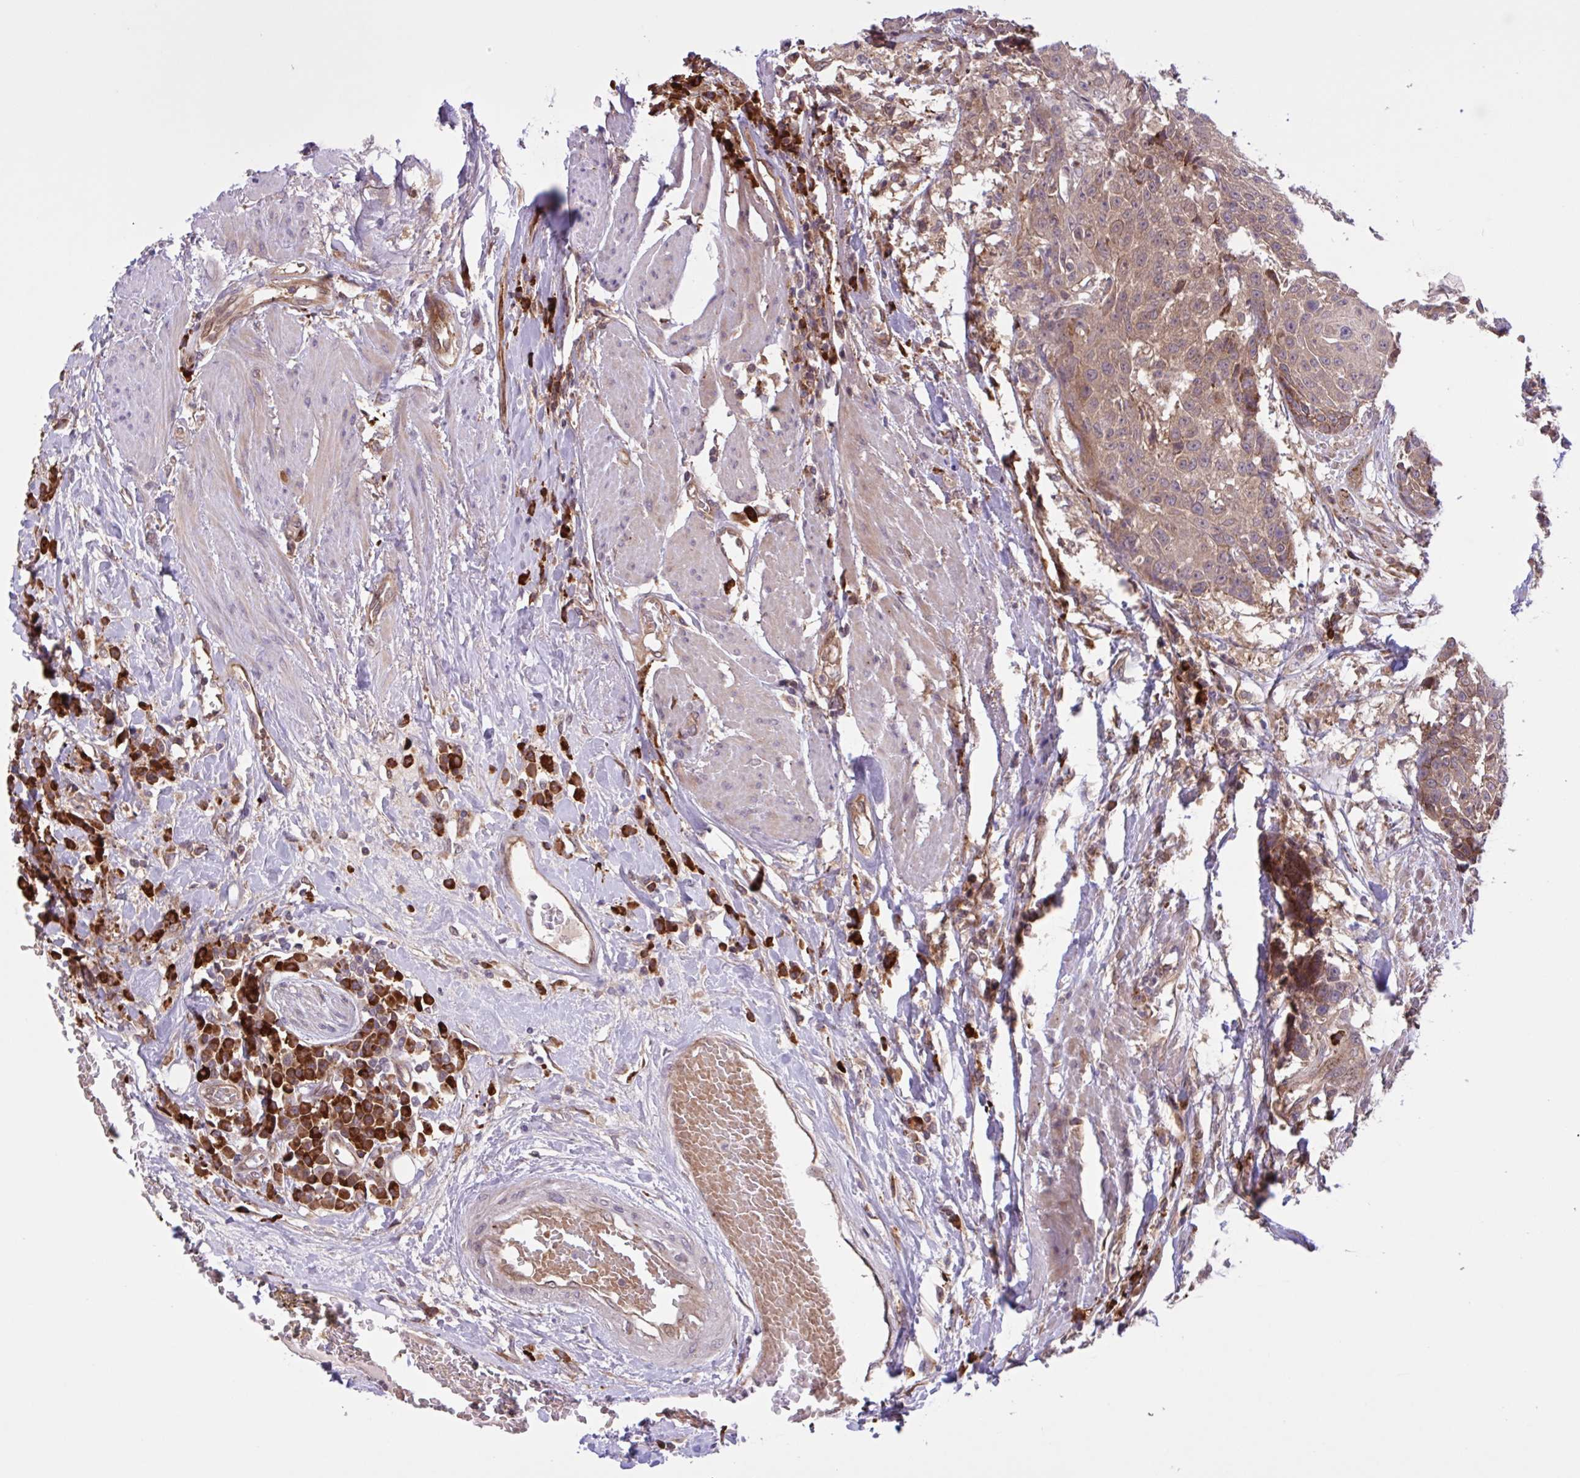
{"staining": {"intensity": "moderate", "quantity": ">75%", "location": "cytoplasmic/membranous"}, "tissue": "urothelial cancer", "cell_type": "Tumor cells", "image_type": "cancer", "snomed": [{"axis": "morphology", "description": "Urothelial carcinoma, High grade"}, {"axis": "topography", "description": "Urinary bladder"}], "caption": "This image shows immunohistochemistry (IHC) staining of human urothelial cancer, with medium moderate cytoplasmic/membranous expression in approximately >75% of tumor cells.", "gene": "INTS10", "patient": {"sex": "female", "age": 63}}